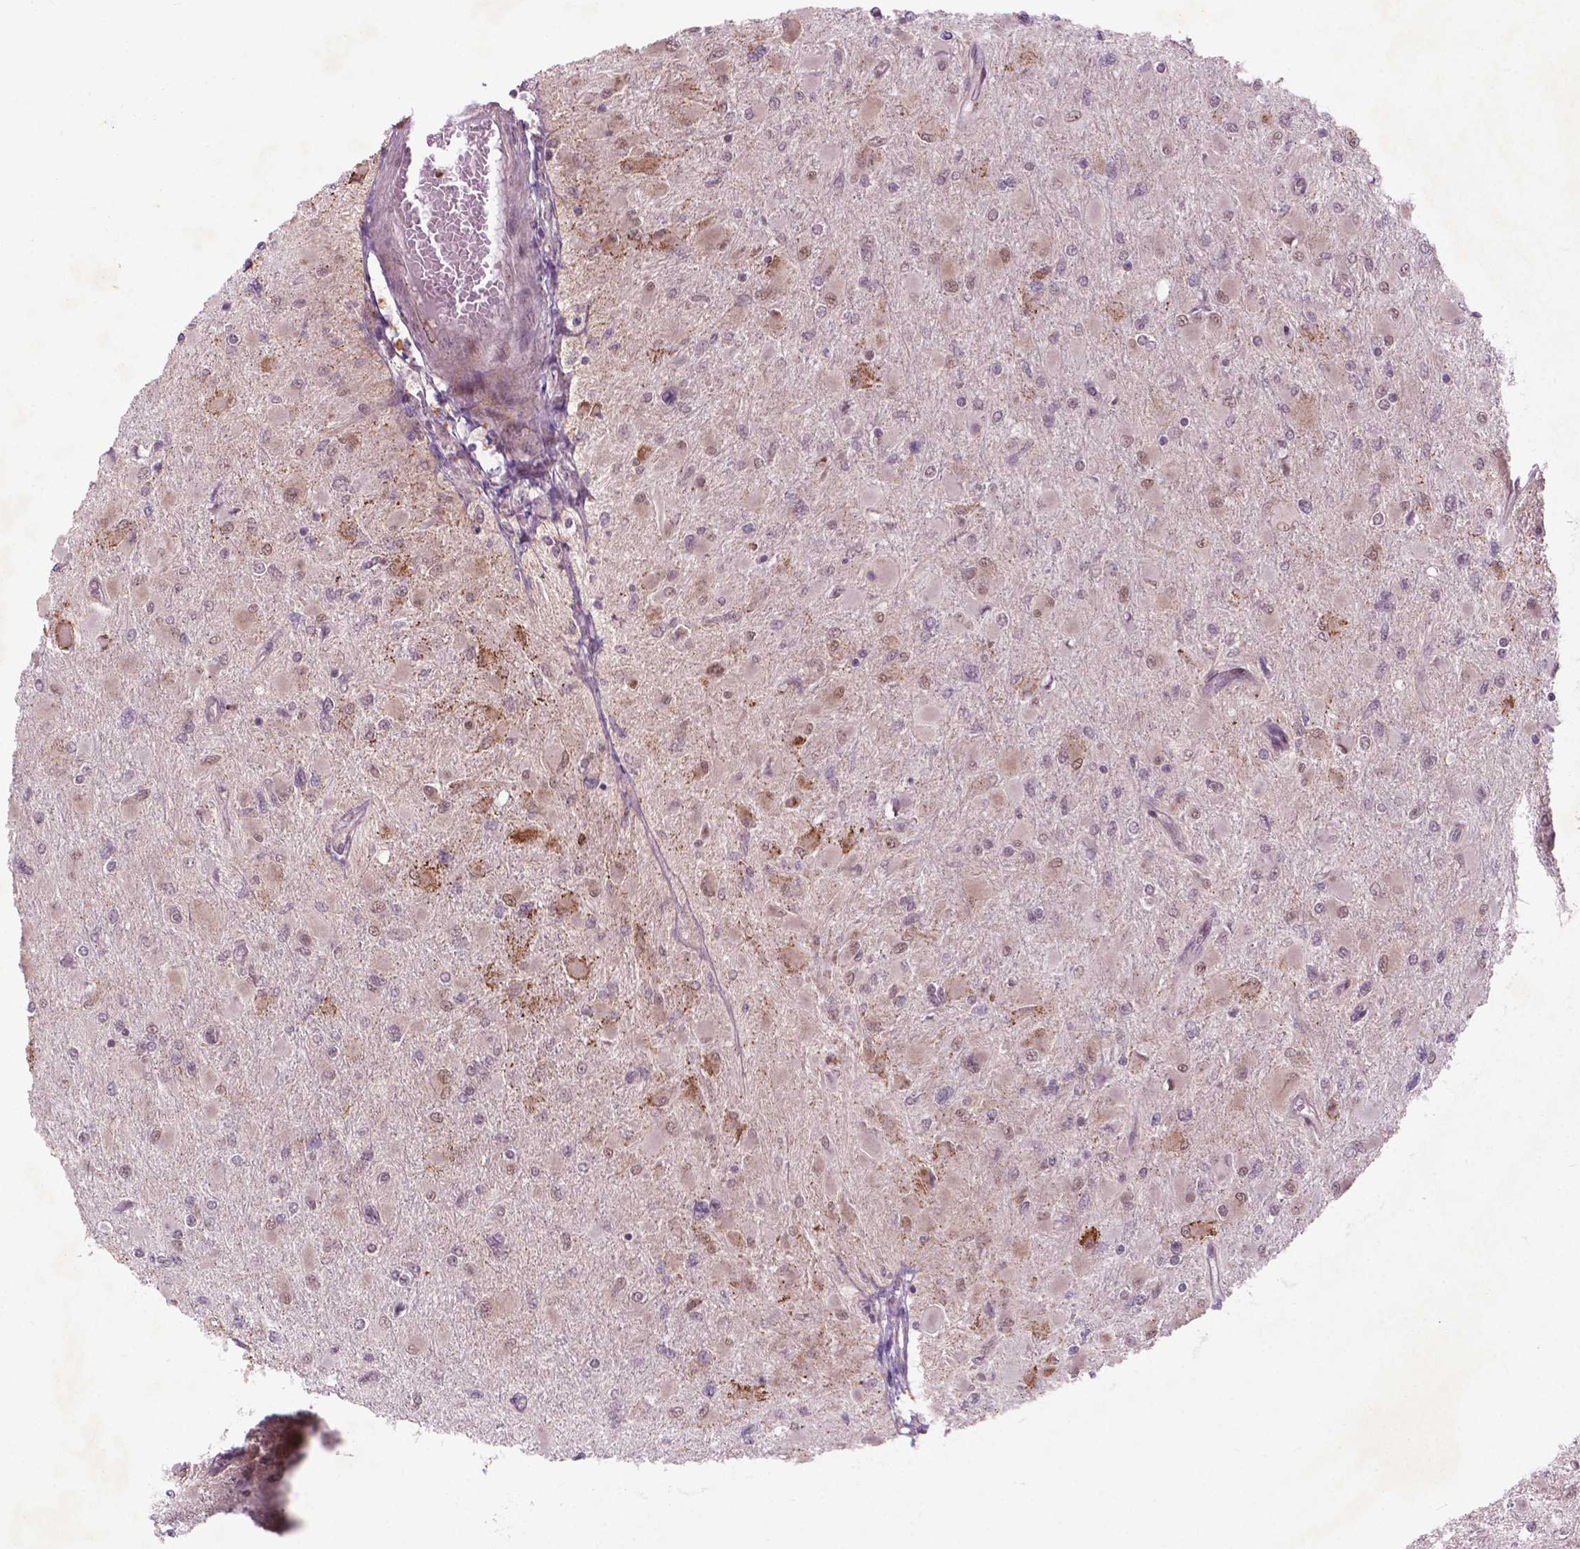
{"staining": {"intensity": "weak", "quantity": "25%-75%", "location": "nuclear"}, "tissue": "glioma", "cell_type": "Tumor cells", "image_type": "cancer", "snomed": [{"axis": "morphology", "description": "Glioma, malignant, High grade"}, {"axis": "topography", "description": "Cerebral cortex"}], "caption": "Glioma tissue shows weak nuclear positivity in approximately 25%-75% of tumor cells", "gene": "NFAT5", "patient": {"sex": "female", "age": 36}}